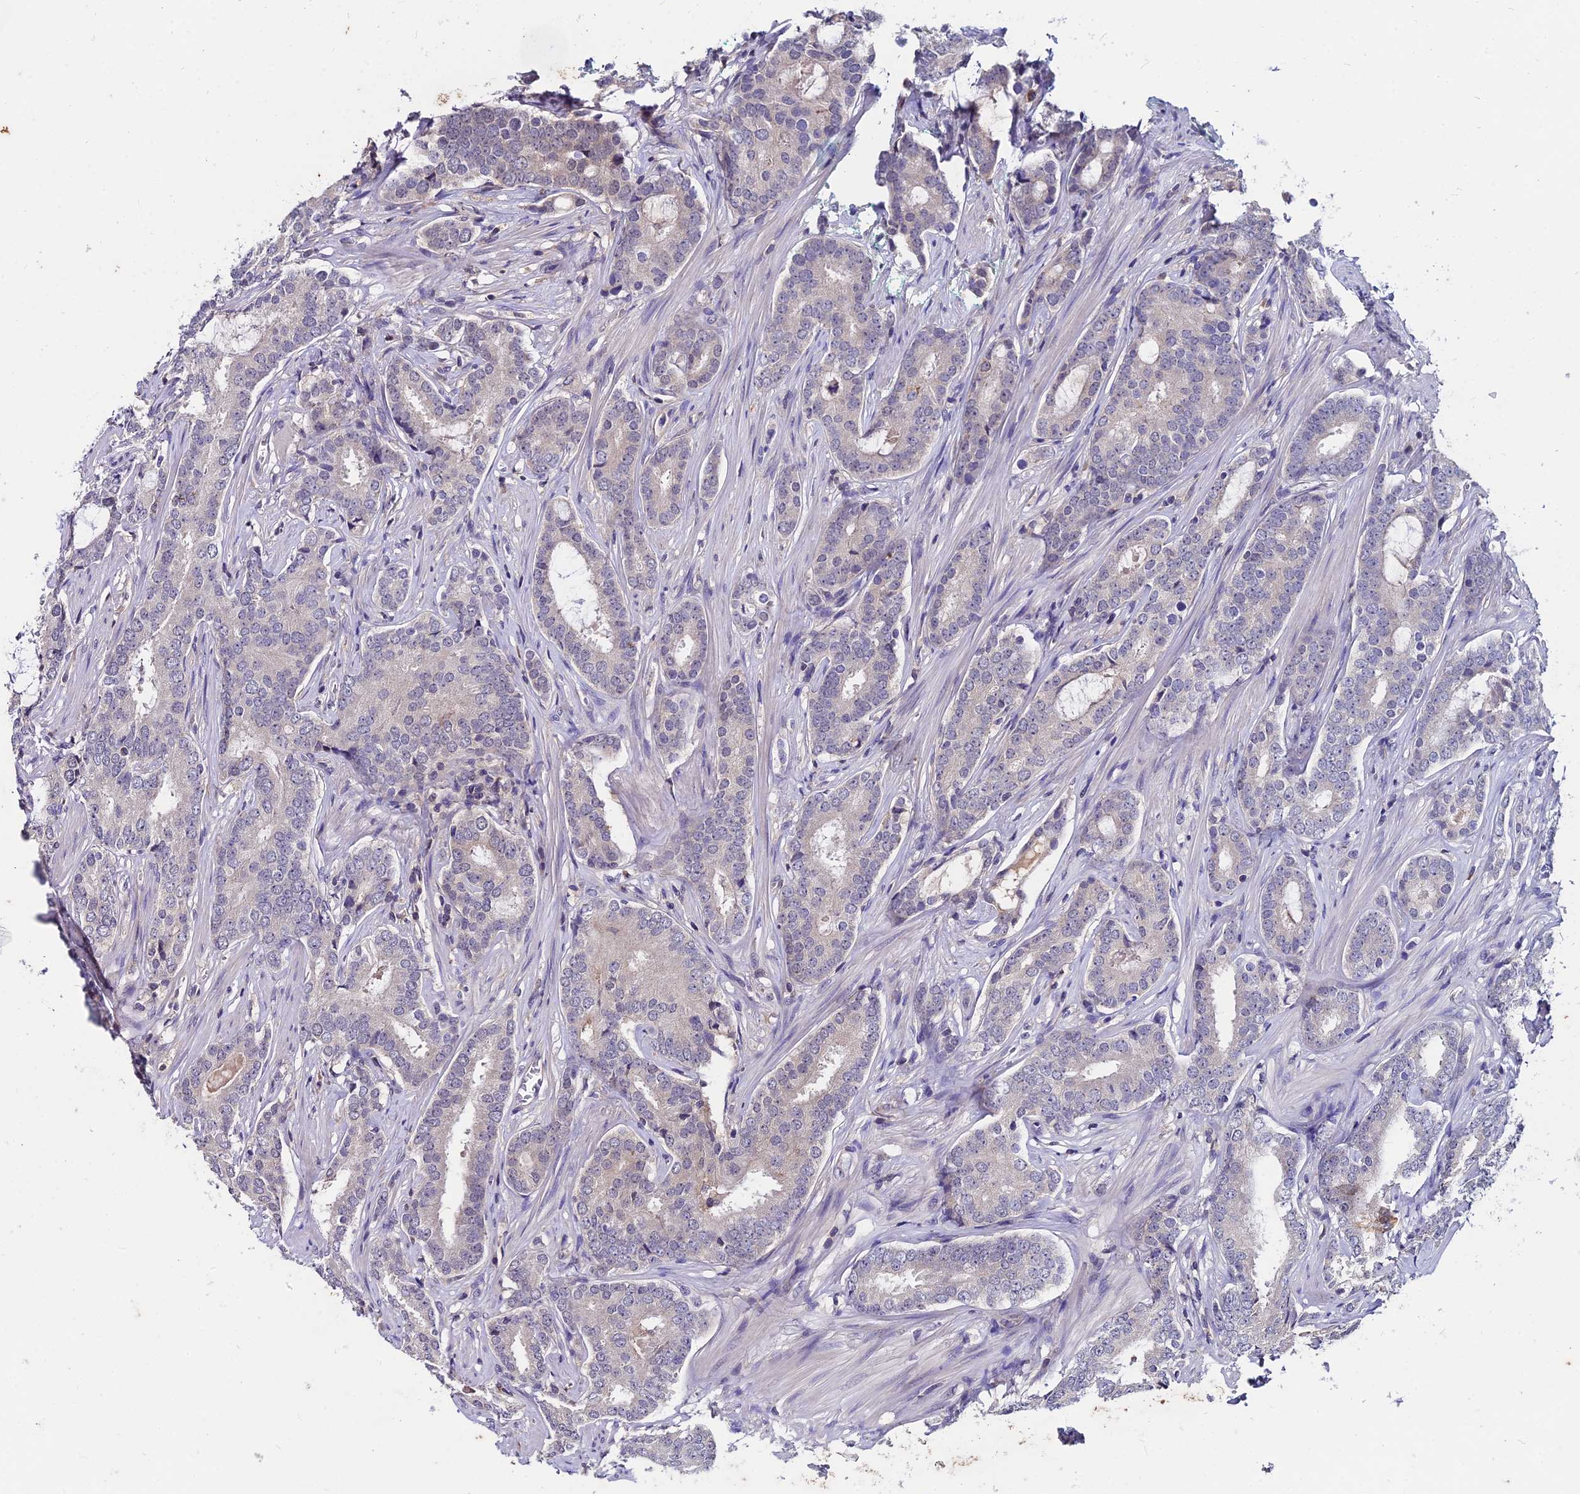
{"staining": {"intensity": "negative", "quantity": "none", "location": "none"}, "tissue": "prostate cancer", "cell_type": "Tumor cells", "image_type": "cancer", "snomed": [{"axis": "morphology", "description": "Adenocarcinoma, High grade"}, {"axis": "topography", "description": "Prostate"}], "caption": "A histopathology image of prostate cancer stained for a protein demonstrates no brown staining in tumor cells.", "gene": "LGALS7", "patient": {"sex": "male", "age": 63}}